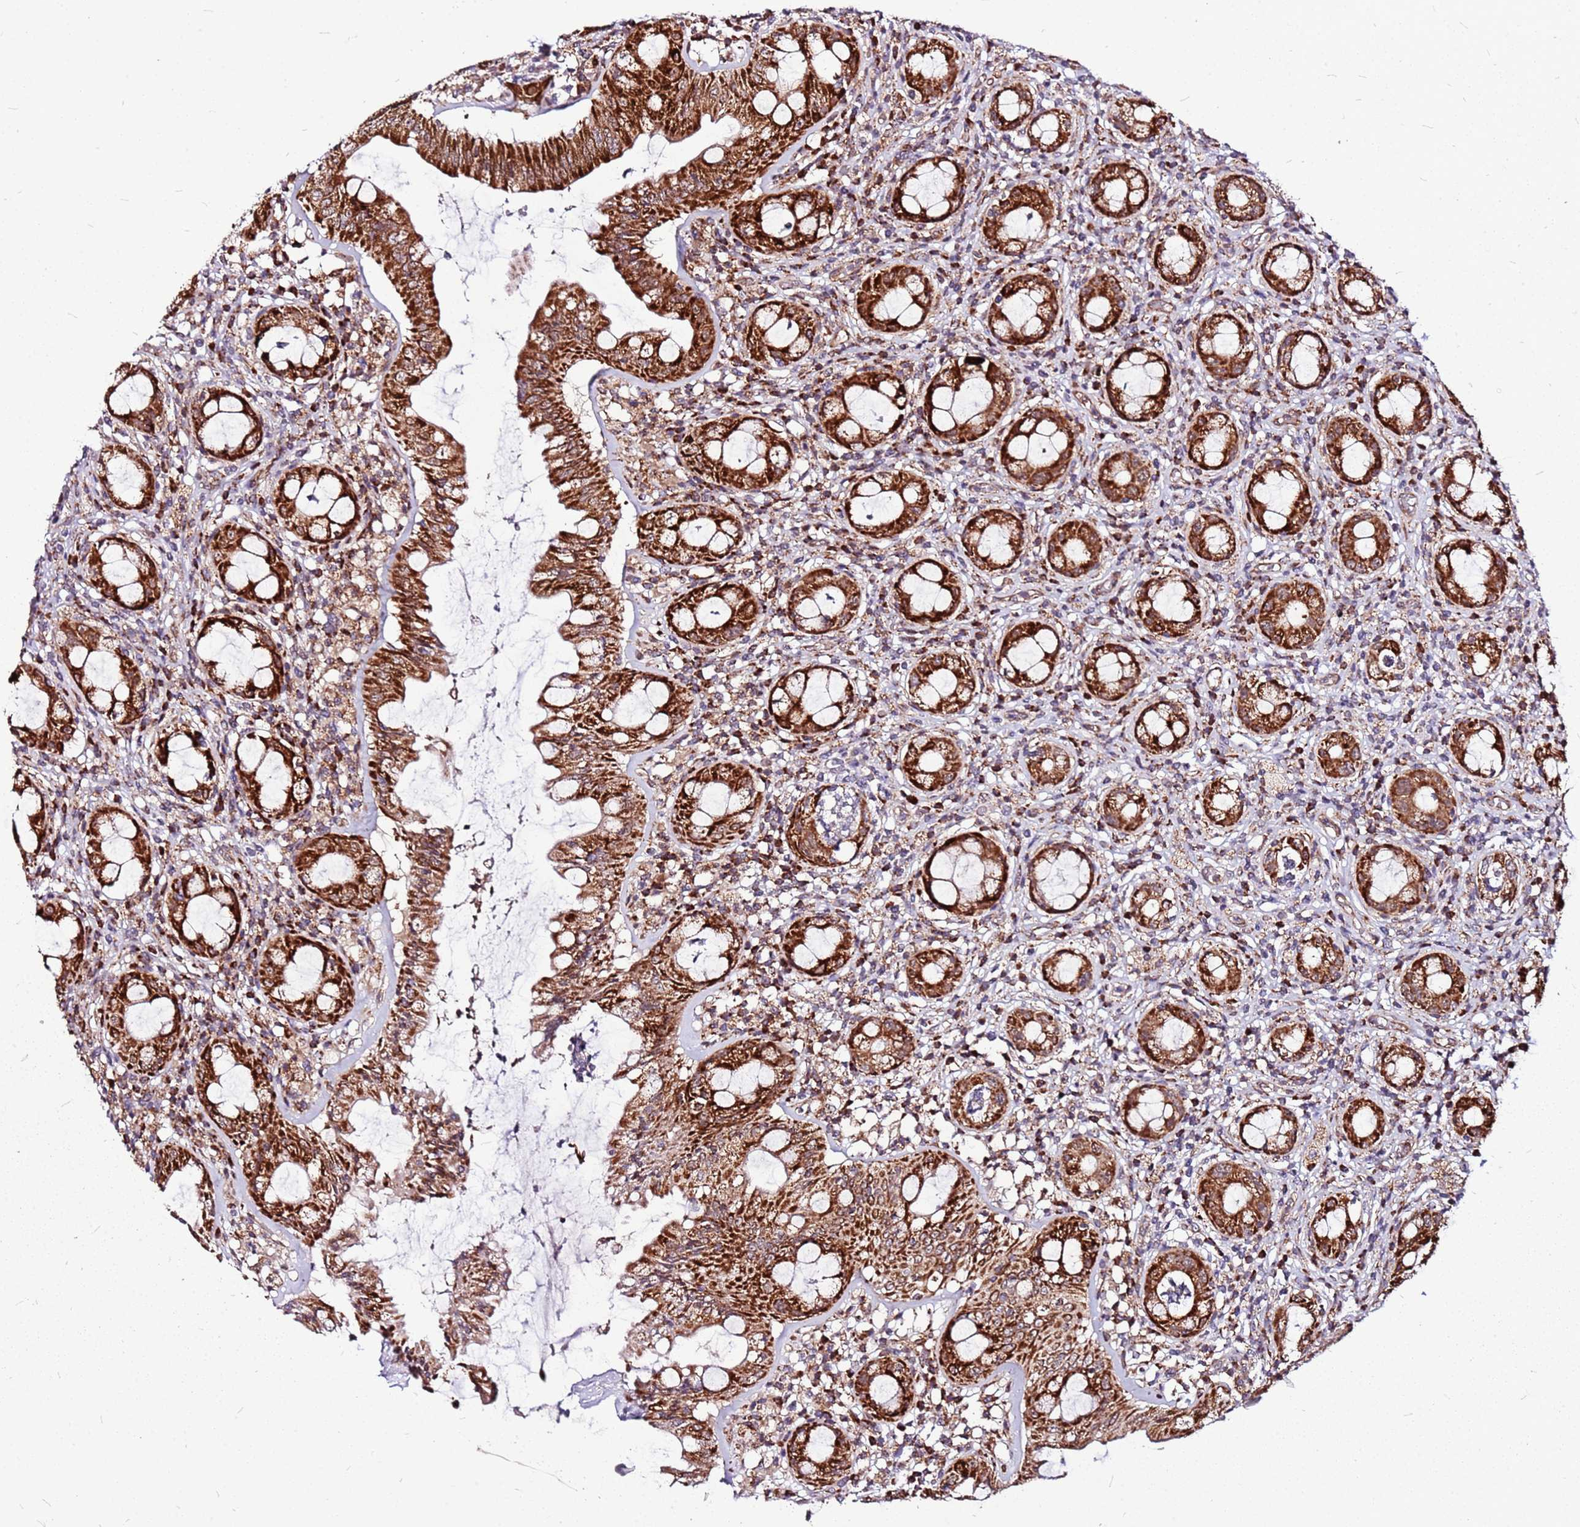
{"staining": {"intensity": "strong", "quantity": ">75%", "location": "cytoplasmic/membranous"}, "tissue": "rectum", "cell_type": "Glandular cells", "image_type": "normal", "snomed": [{"axis": "morphology", "description": "Normal tissue, NOS"}, {"axis": "topography", "description": "Rectum"}], "caption": "This is an image of immunohistochemistry (IHC) staining of benign rectum, which shows strong staining in the cytoplasmic/membranous of glandular cells.", "gene": "OR51T1", "patient": {"sex": "female", "age": 57}}